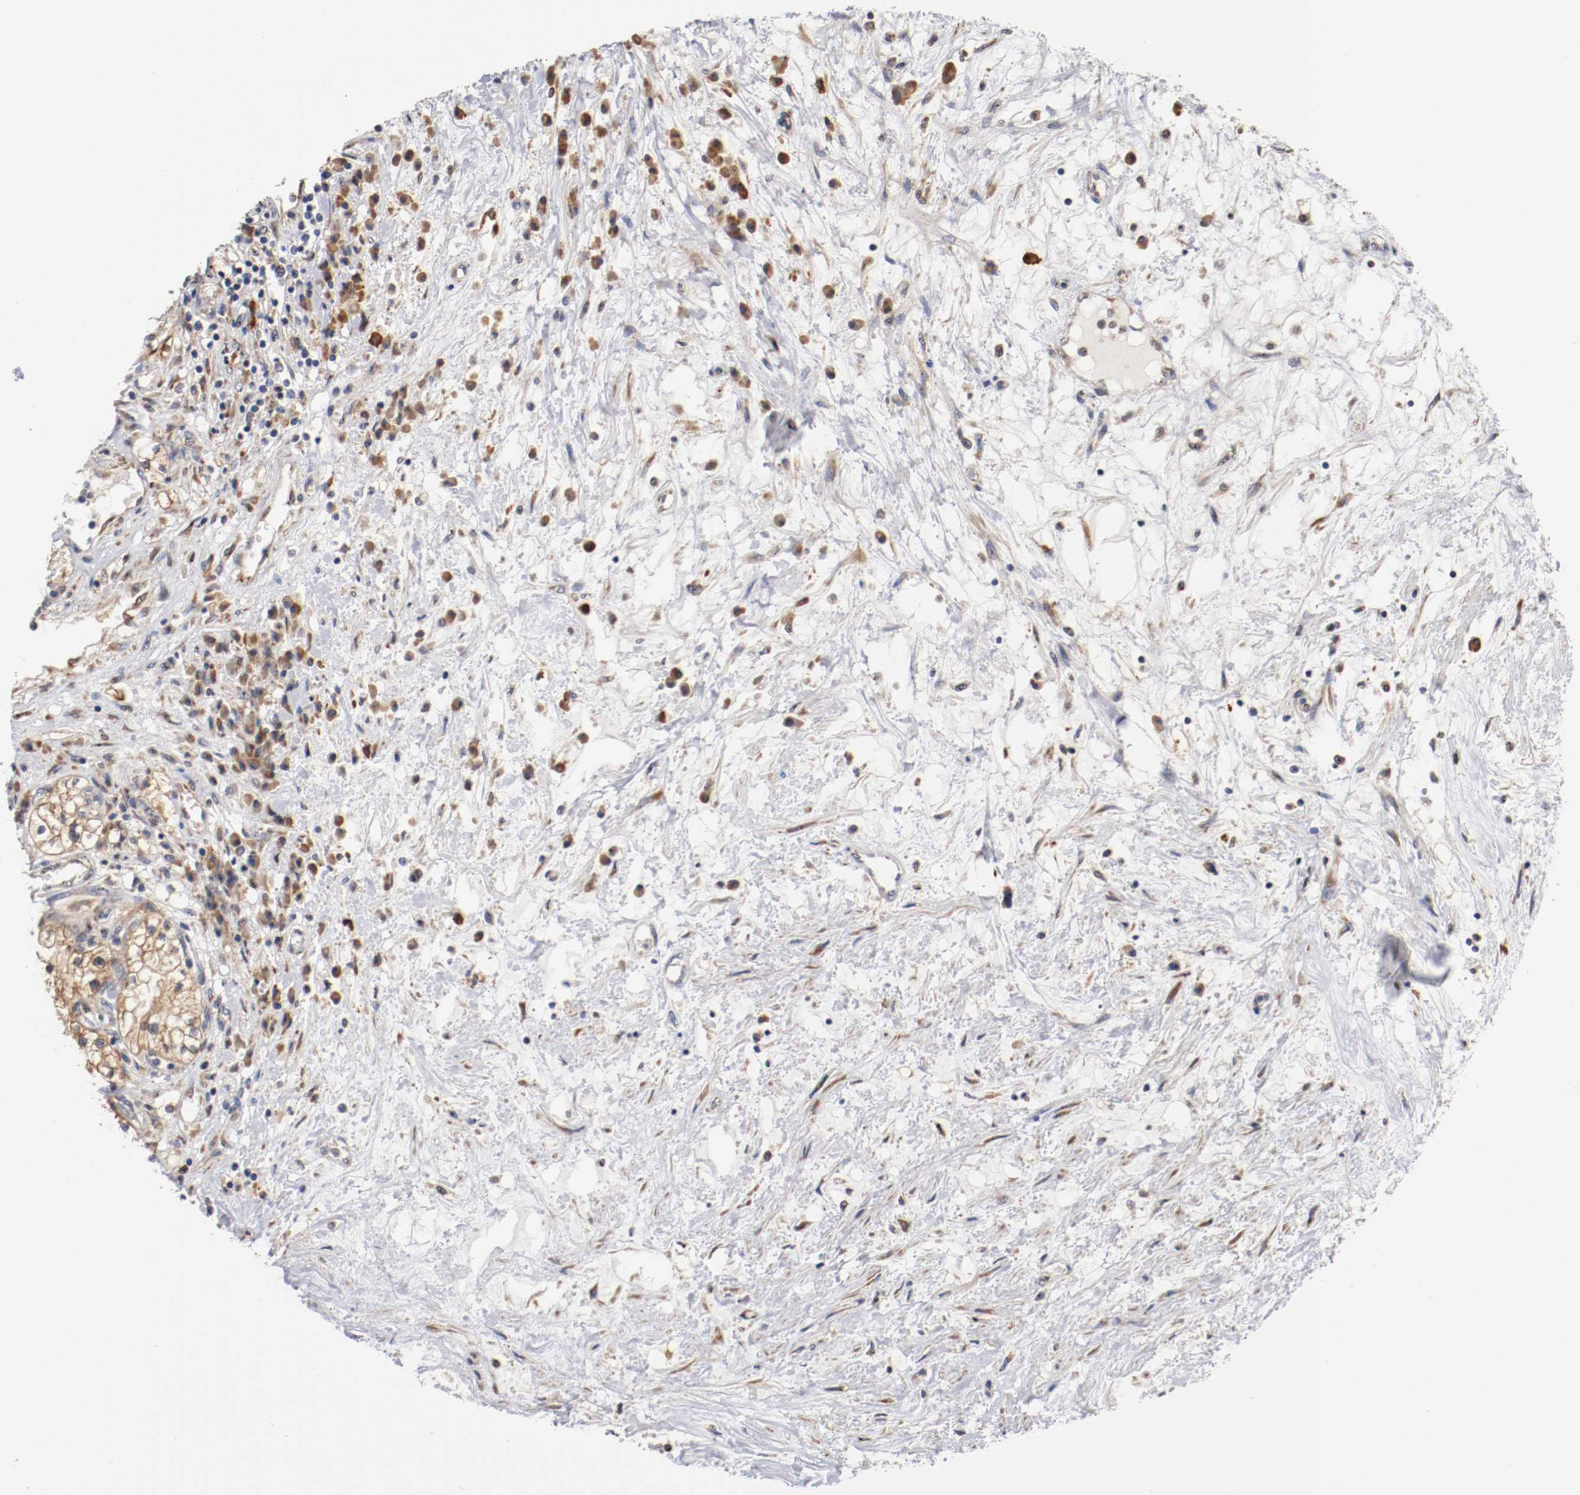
{"staining": {"intensity": "weak", "quantity": ">75%", "location": "cytoplasmic/membranous"}, "tissue": "renal cancer", "cell_type": "Tumor cells", "image_type": "cancer", "snomed": [{"axis": "morphology", "description": "Adenocarcinoma, NOS"}, {"axis": "topography", "description": "Kidney"}], "caption": "IHC micrograph of neoplastic tissue: human adenocarcinoma (renal) stained using immunohistochemistry (IHC) shows low levels of weak protein expression localized specifically in the cytoplasmic/membranous of tumor cells, appearing as a cytoplasmic/membranous brown color.", "gene": "TNFSF13", "patient": {"sex": "male", "age": 68}}